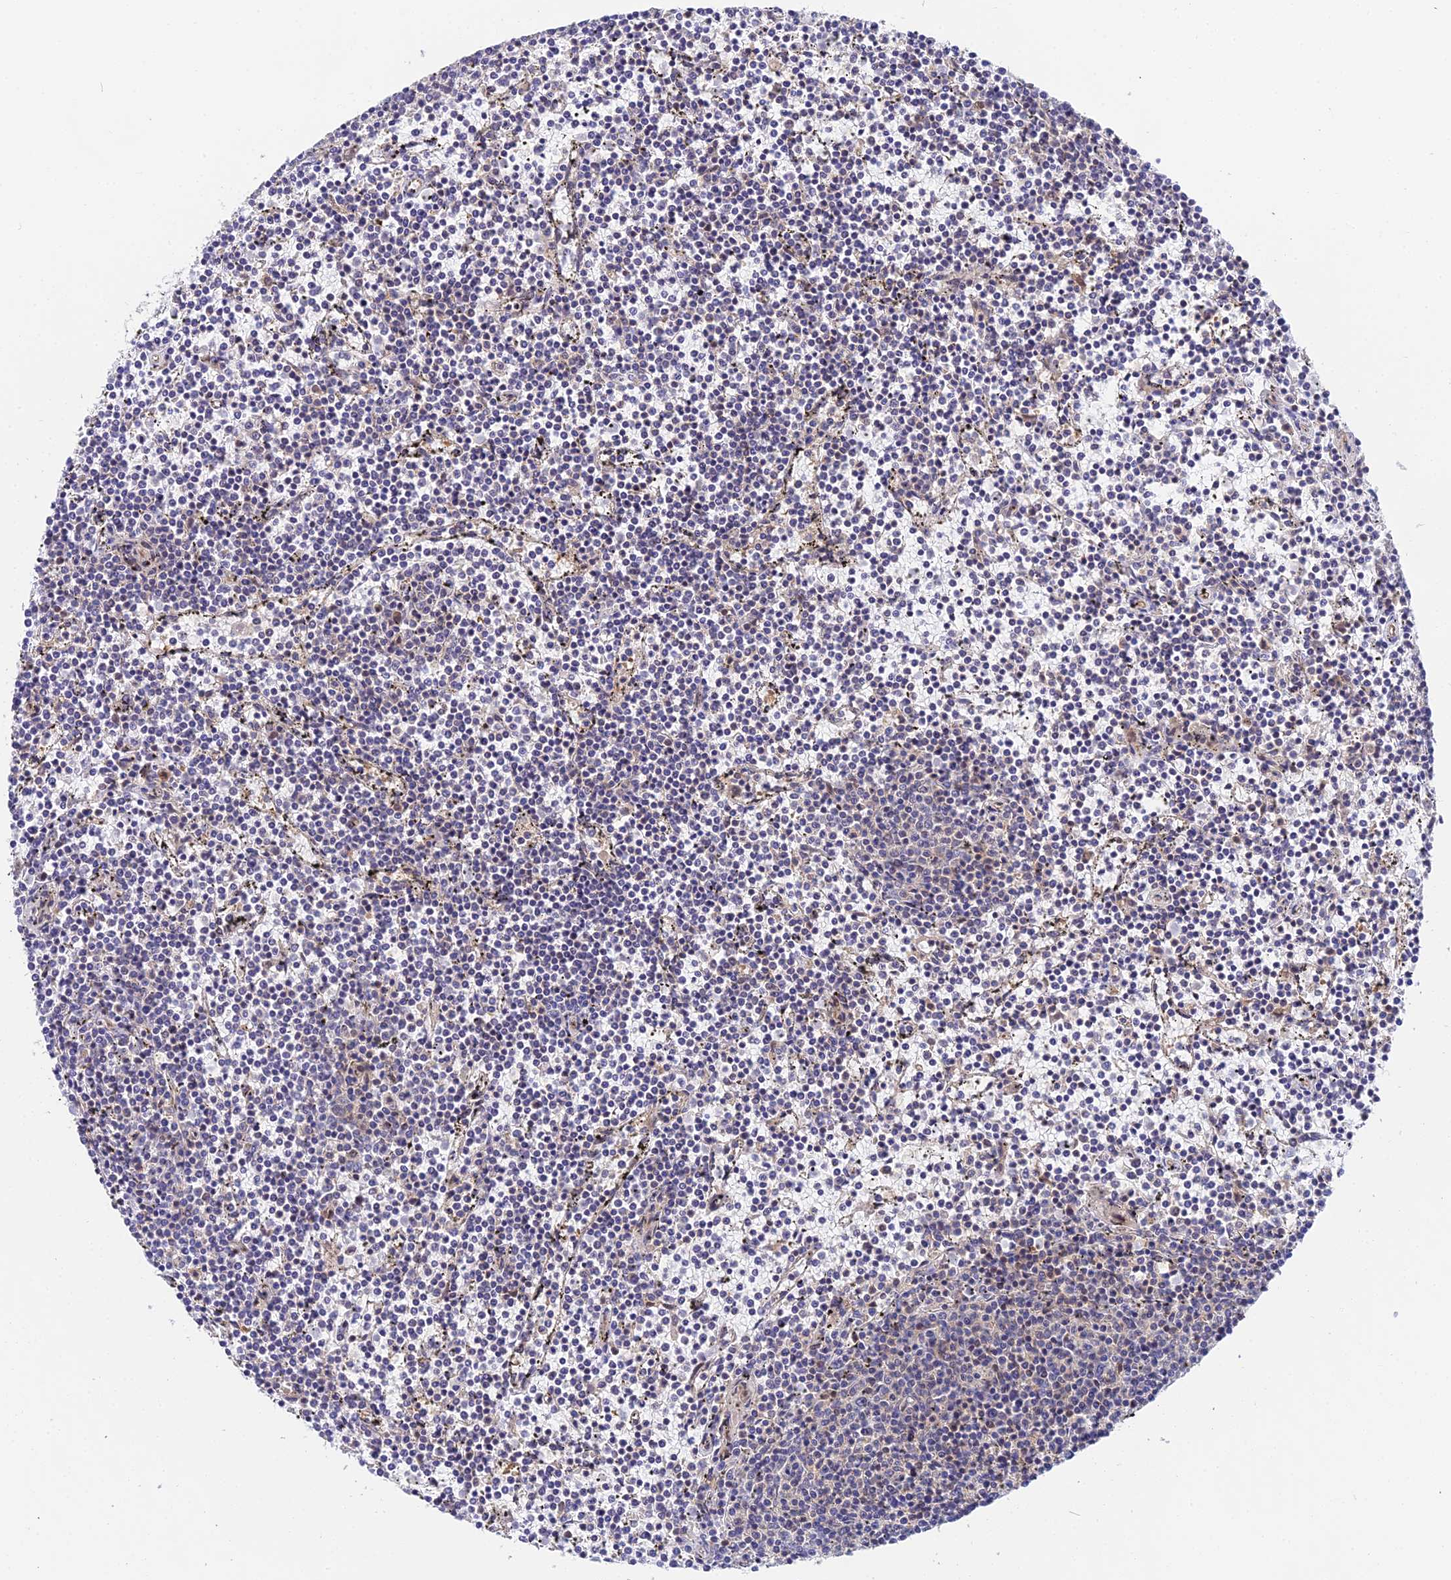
{"staining": {"intensity": "negative", "quantity": "none", "location": "none"}, "tissue": "lymphoma", "cell_type": "Tumor cells", "image_type": "cancer", "snomed": [{"axis": "morphology", "description": "Malignant lymphoma, non-Hodgkin's type, Low grade"}, {"axis": "topography", "description": "Spleen"}], "caption": "This is an IHC histopathology image of human lymphoma. There is no positivity in tumor cells.", "gene": "PPP2R2C", "patient": {"sex": "female", "age": 50}}